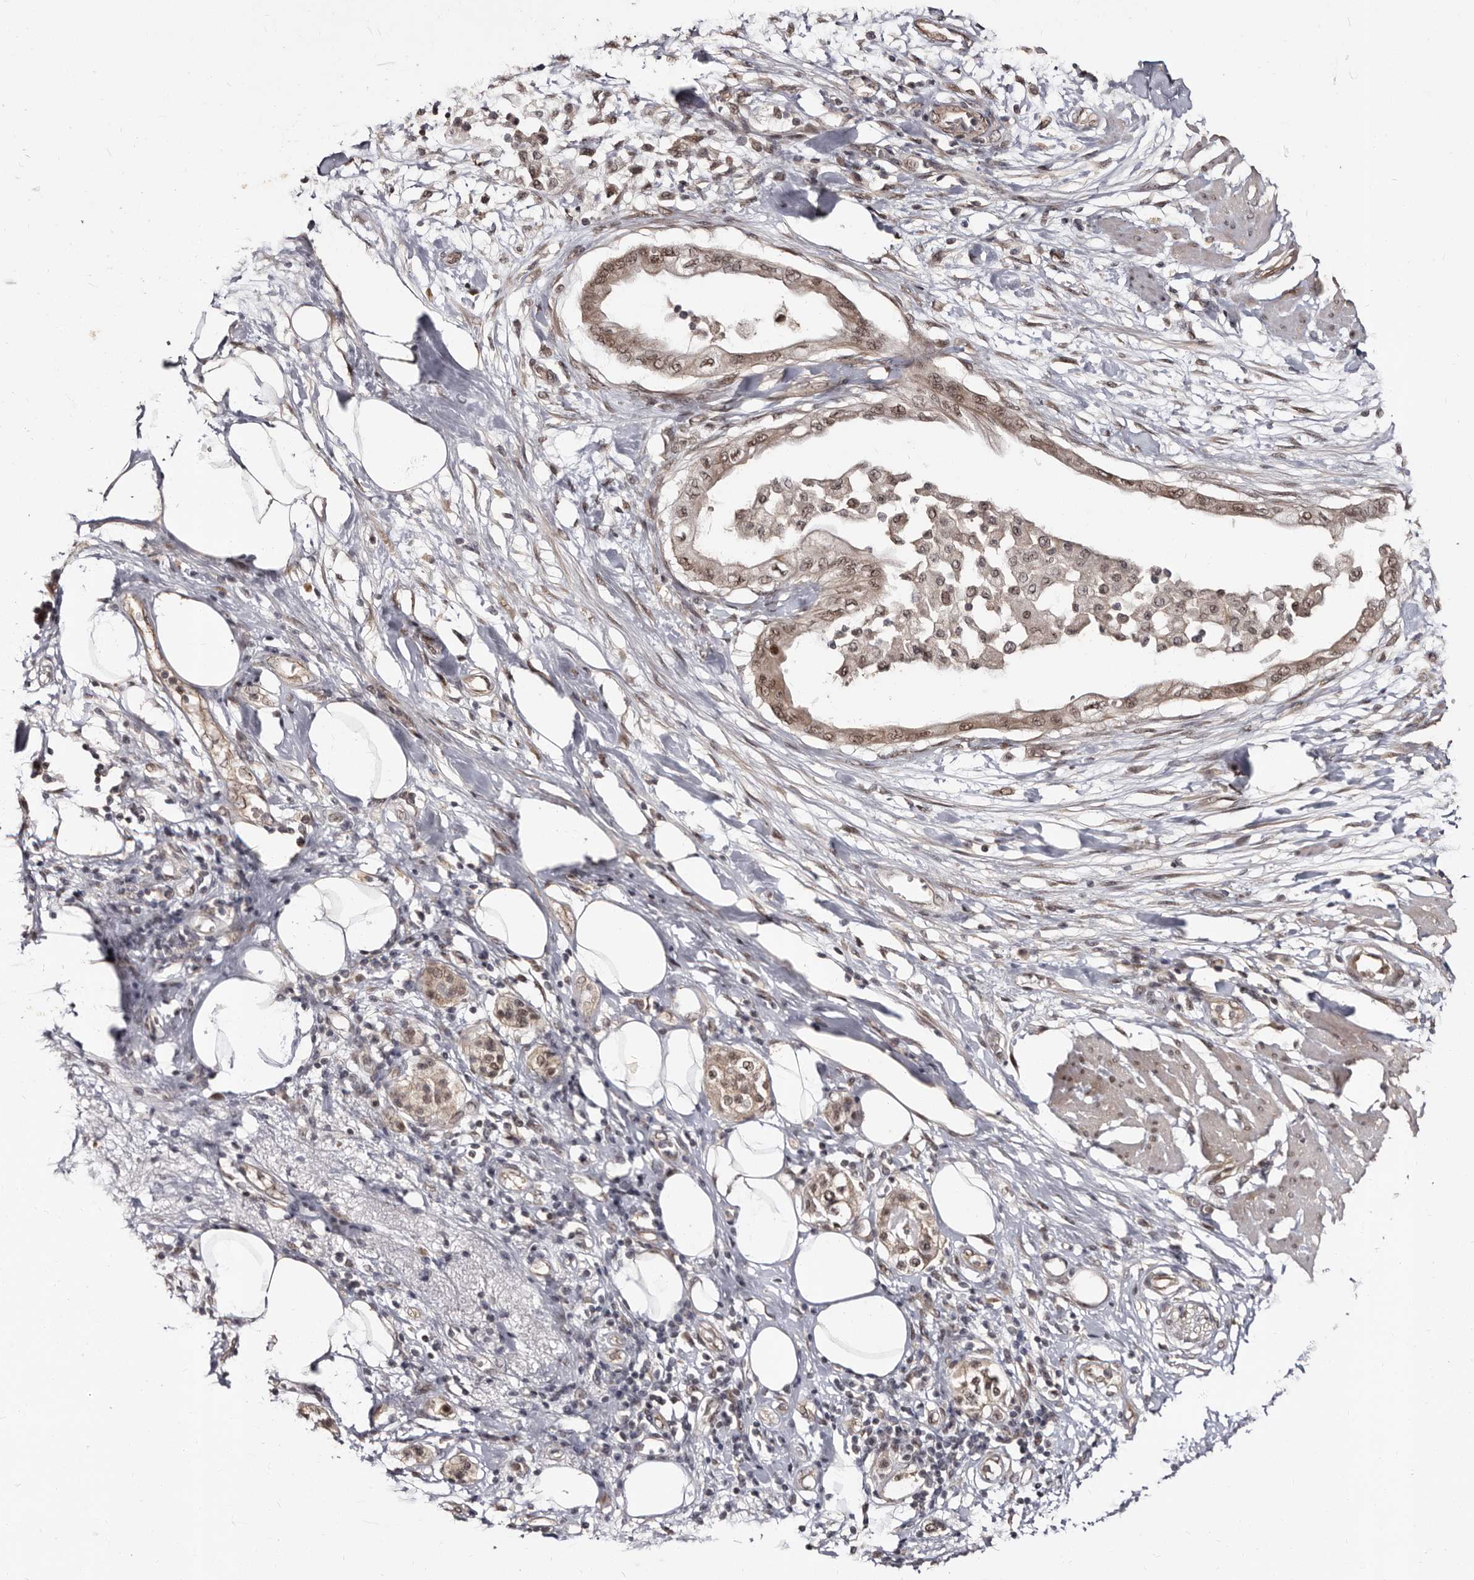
{"staining": {"intensity": "moderate", "quantity": "25%-75%", "location": "nuclear"}, "tissue": "pancreatic cancer", "cell_type": "Tumor cells", "image_type": "cancer", "snomed": [{"axis": "morphology", "description": "Normal tissue, NOS"}, {"axis": "morphology", "description": "Adenocarcinoma, NOS"}, {"axis": "topography", "description": "Pancreas"}, {"axis": "topography", "description": "Duodenum"}], "caption": "Brown immunohistochemical staining in human pancreatic cancer (adenocarcinoma) shows moderate nuclear staining in about 25%-75% of tumor cells.", "gene": "TBC1D22B", "patient": {"sex": "female", "age": 60}}